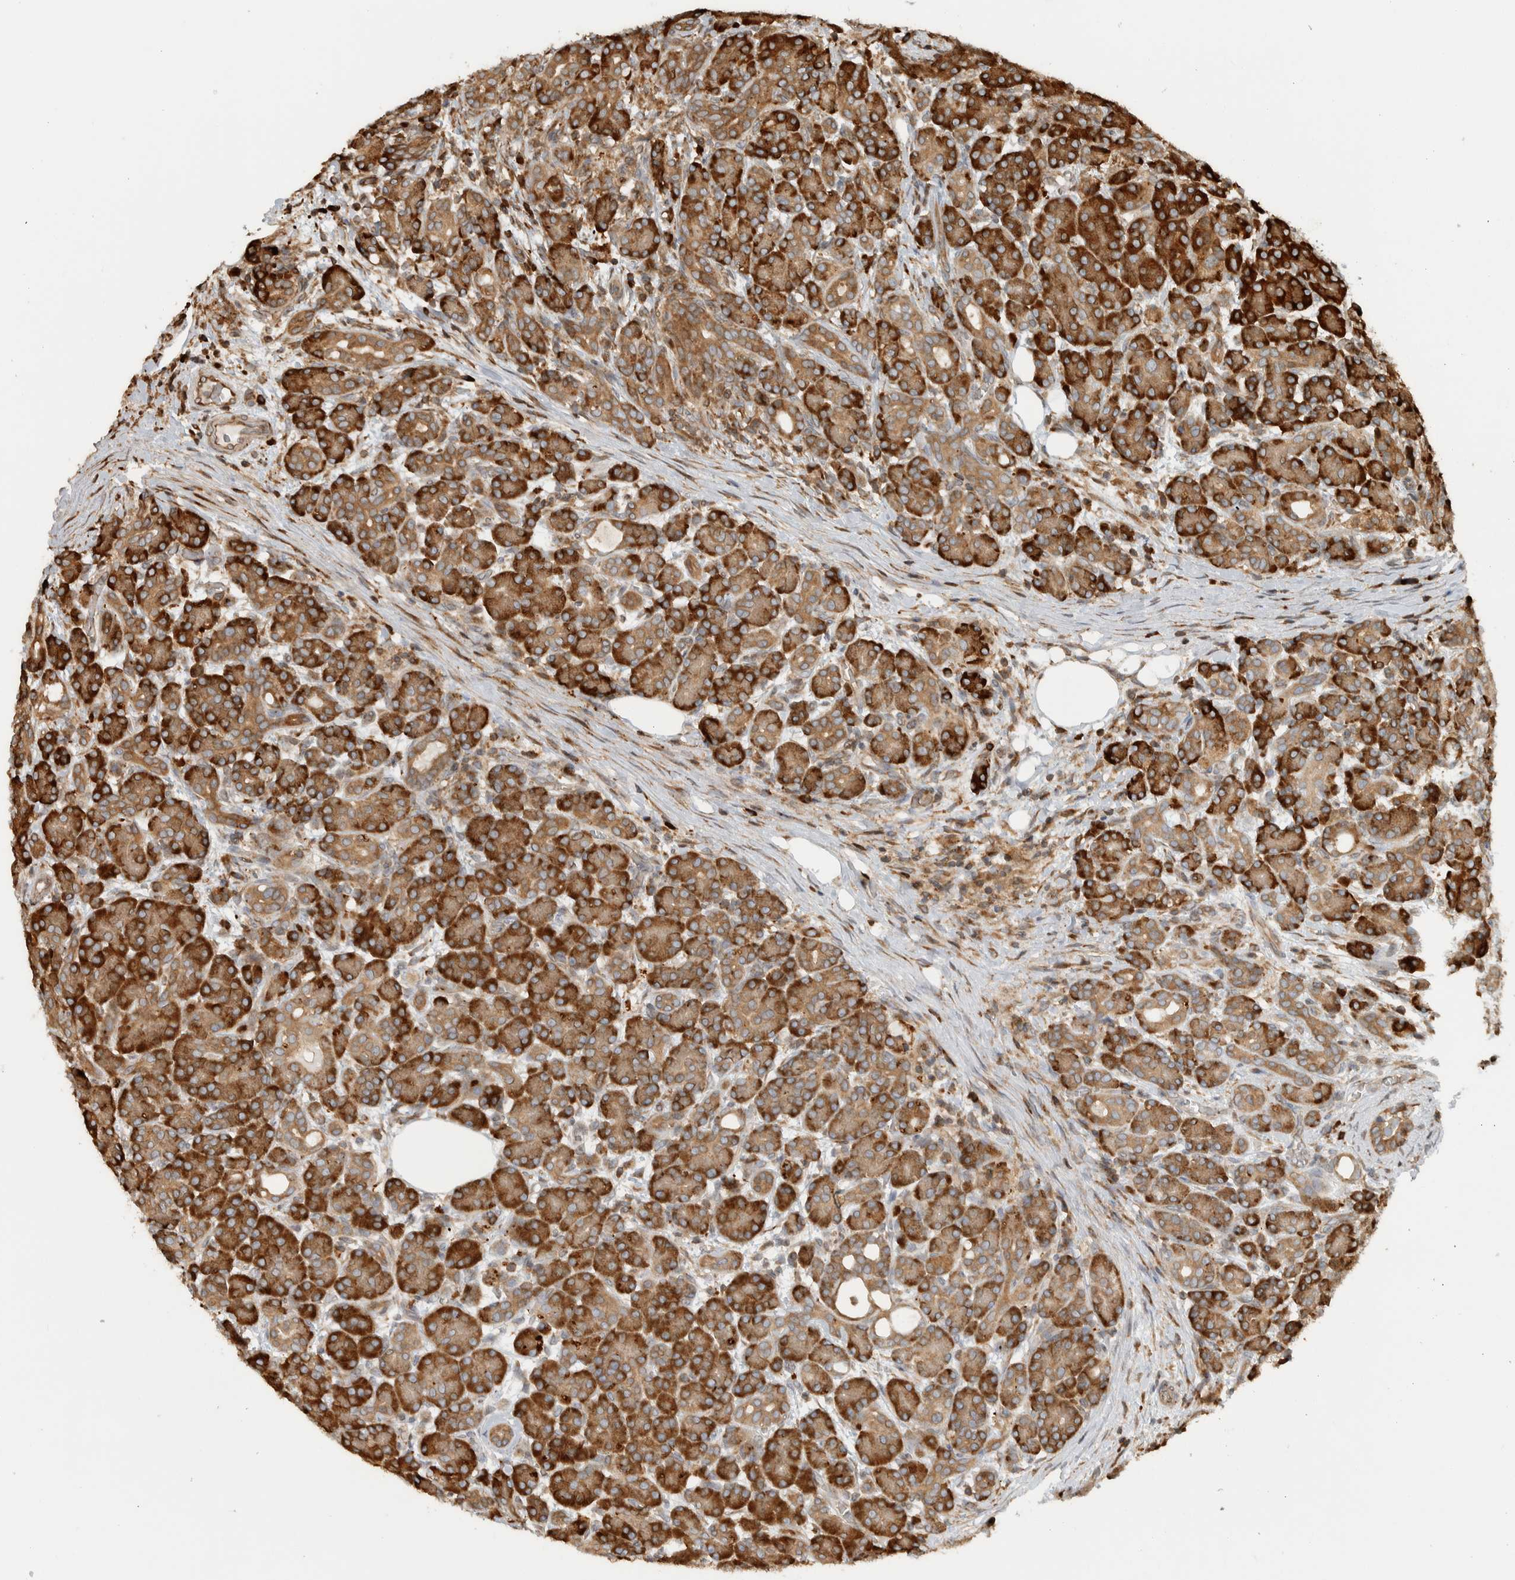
{"staining": {"intensity": "strong", "quantity": ">75%", "location": "cytoplasmic/membranous"}, "tissue": "pancreas", "cell_type": "Exocrine glandular cells", "image_type": "normal", "snomed": [{"axis": "morphology", "description": "Normal tissue, NOS"}, {"axis": "topography", "description": "Pancreas"}], "caption": "Protein expression by immunohistochemistry demonstrates strong cytoplasmic/membranous staining in about >75% of exocrine glandular cells in benign pancreas.", "gene": "CNTROB", "patient": {"sex": "male", "age": 63}}